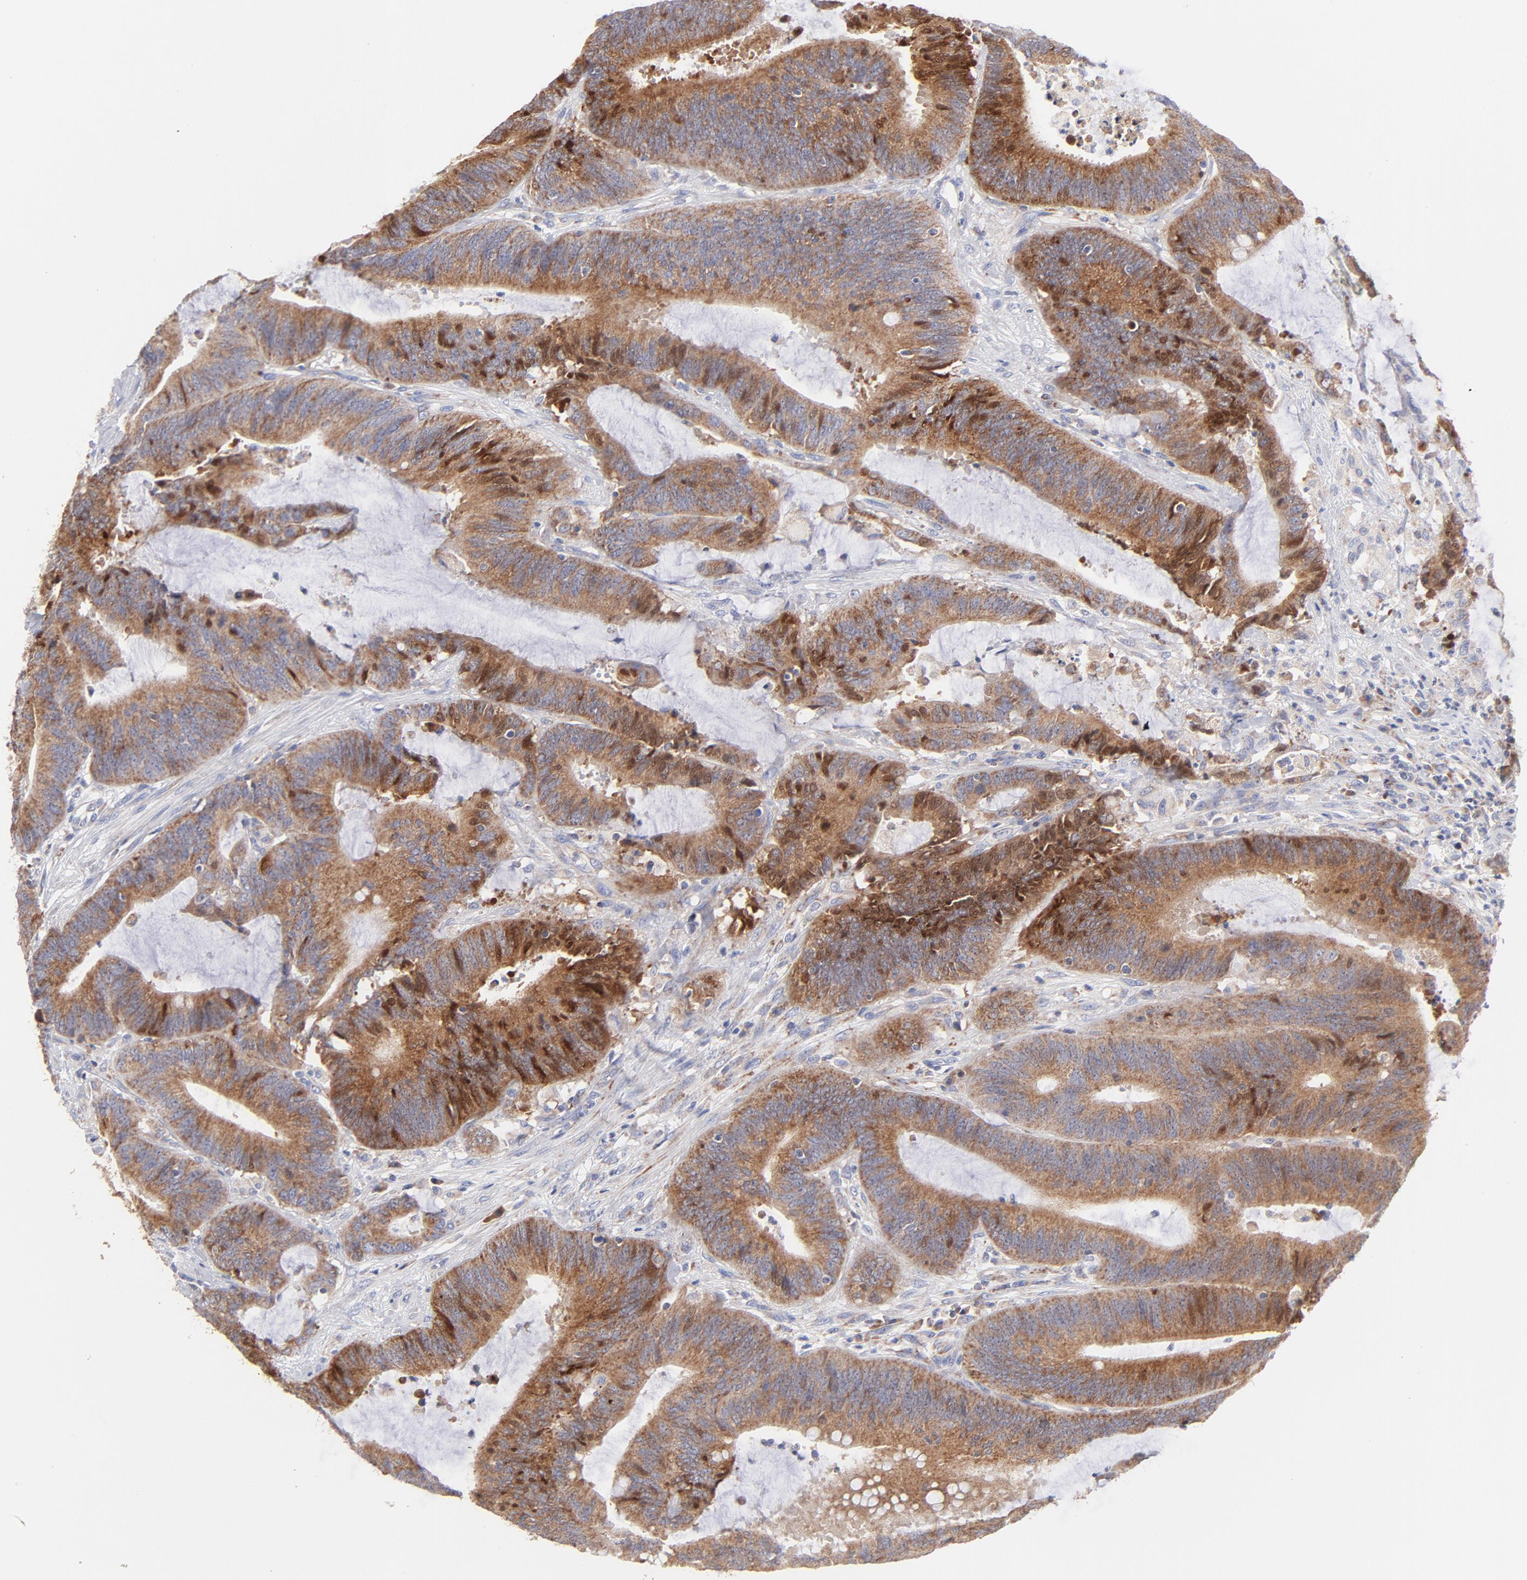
{"staining": {"intensity": "moderate", "quantity": ">75%", "location": "cytoplasmic/membranous"}, "tissue": "colorectal cancer", "cell_type": "Tumor cells", "image_type": "cancer", "snomed": [{"axis": "morphology", "description": "Adenocarcinoma, NOS"}, {"axis": "topography", "description": "Rectum"}], "caption": "A medium amount of moderate cytoplasmic/membranous expression is present in approximately >75% of tumor cells in colorectal cancer tissue.", "gene": "TIMM8A", "patient": {"sex": "female", "age": 66}}